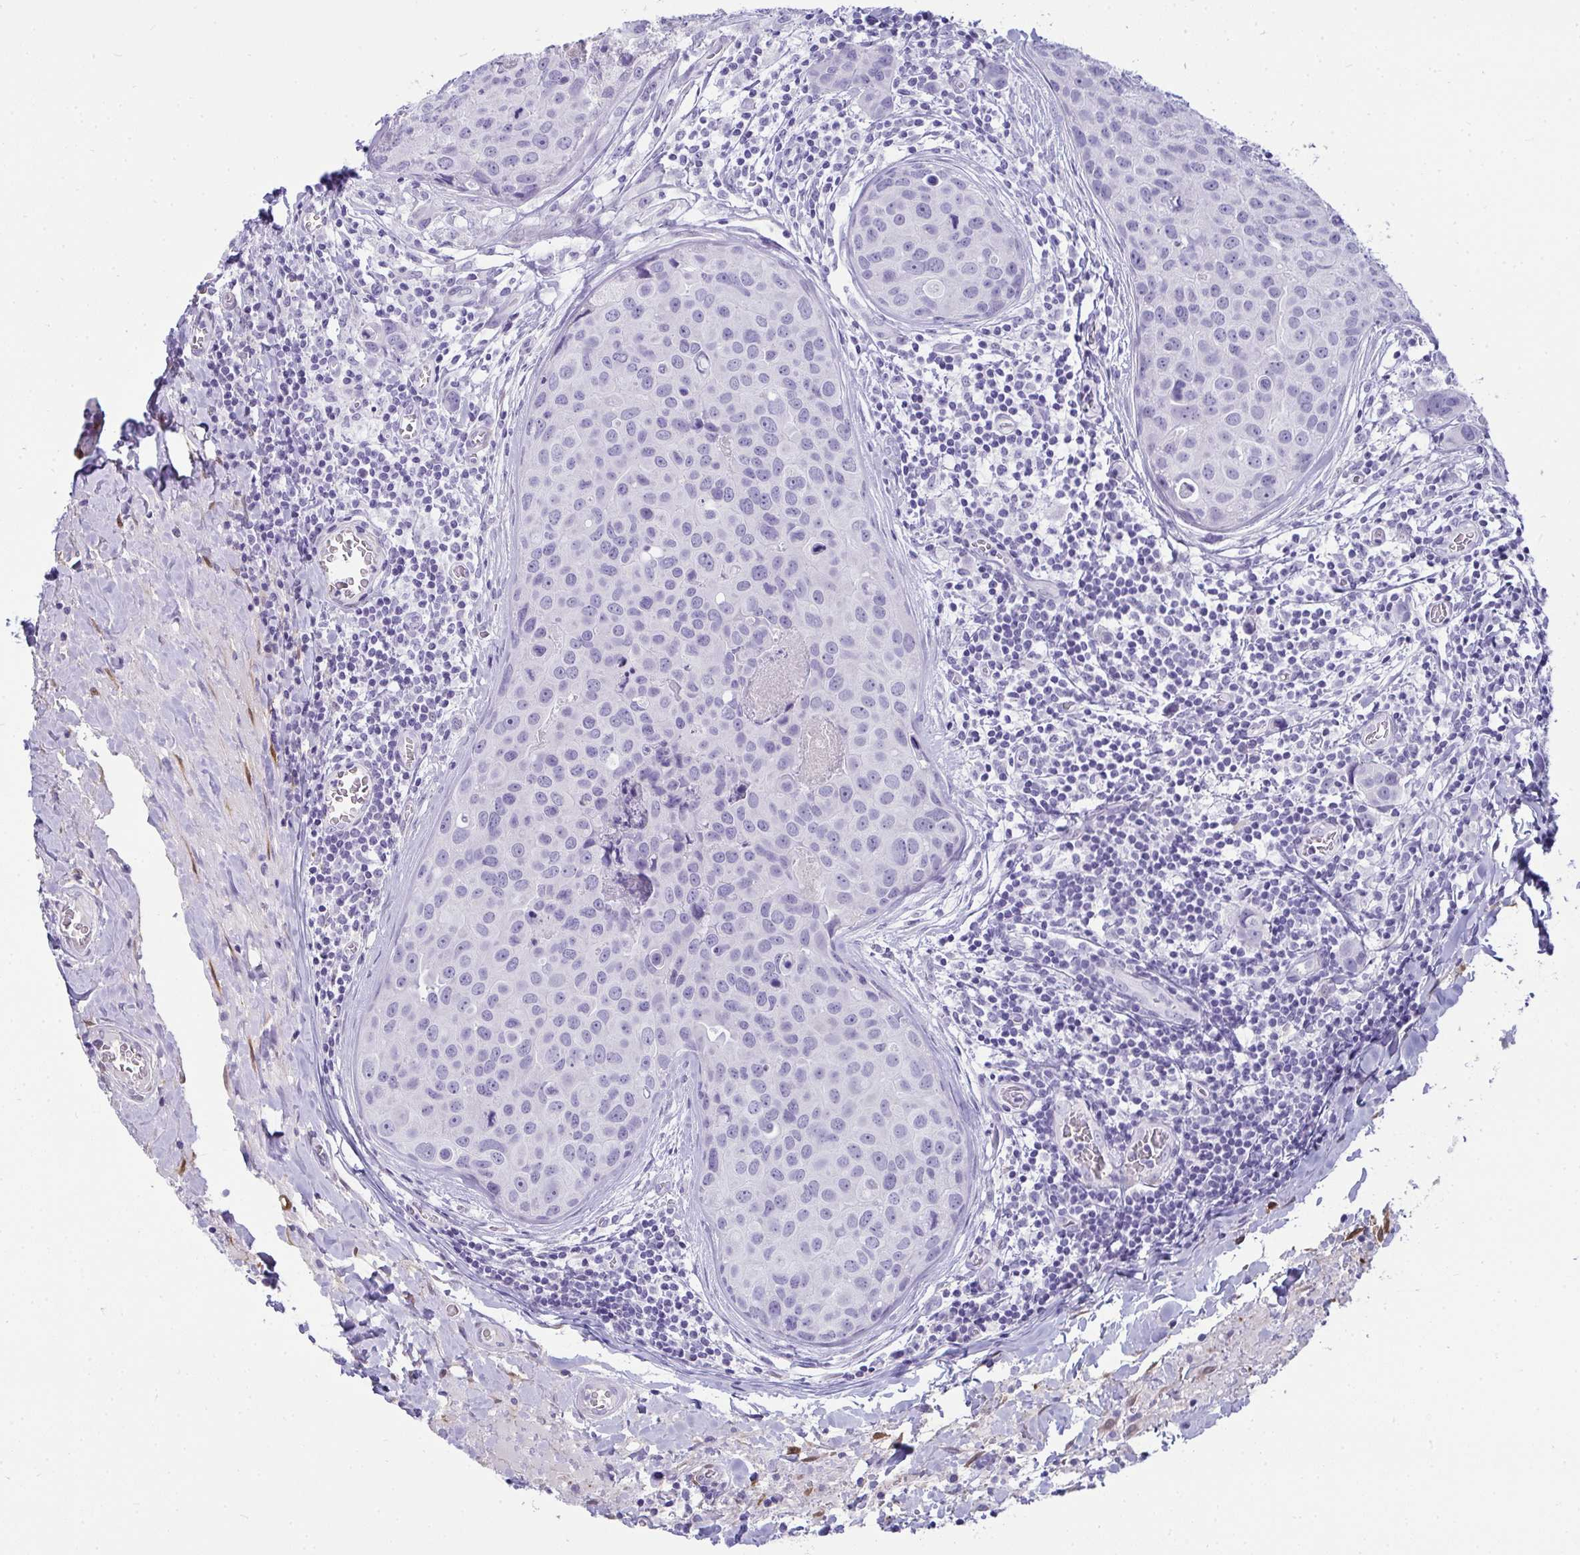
{"staining": {"intensity": "negative", "quantity": "none", "location": "none"}, "tissue": "breast cancer", "cell_type": "Tumor cells", "image_type": "cancer", "snomed": [{"axis": "morphology", "description": "Duct carcinoma"}, {"axis": "topography", "description": "Breast"}], "caption": "This micrograph is of breast cancer stained with immunohistochemistry (IHC) to label a protein in brown with the nuclei are counter-stained blue. There is no expression in tumor cells.", "gene": "HSPB6", "patient": {"sex": "female", "age": 24}}